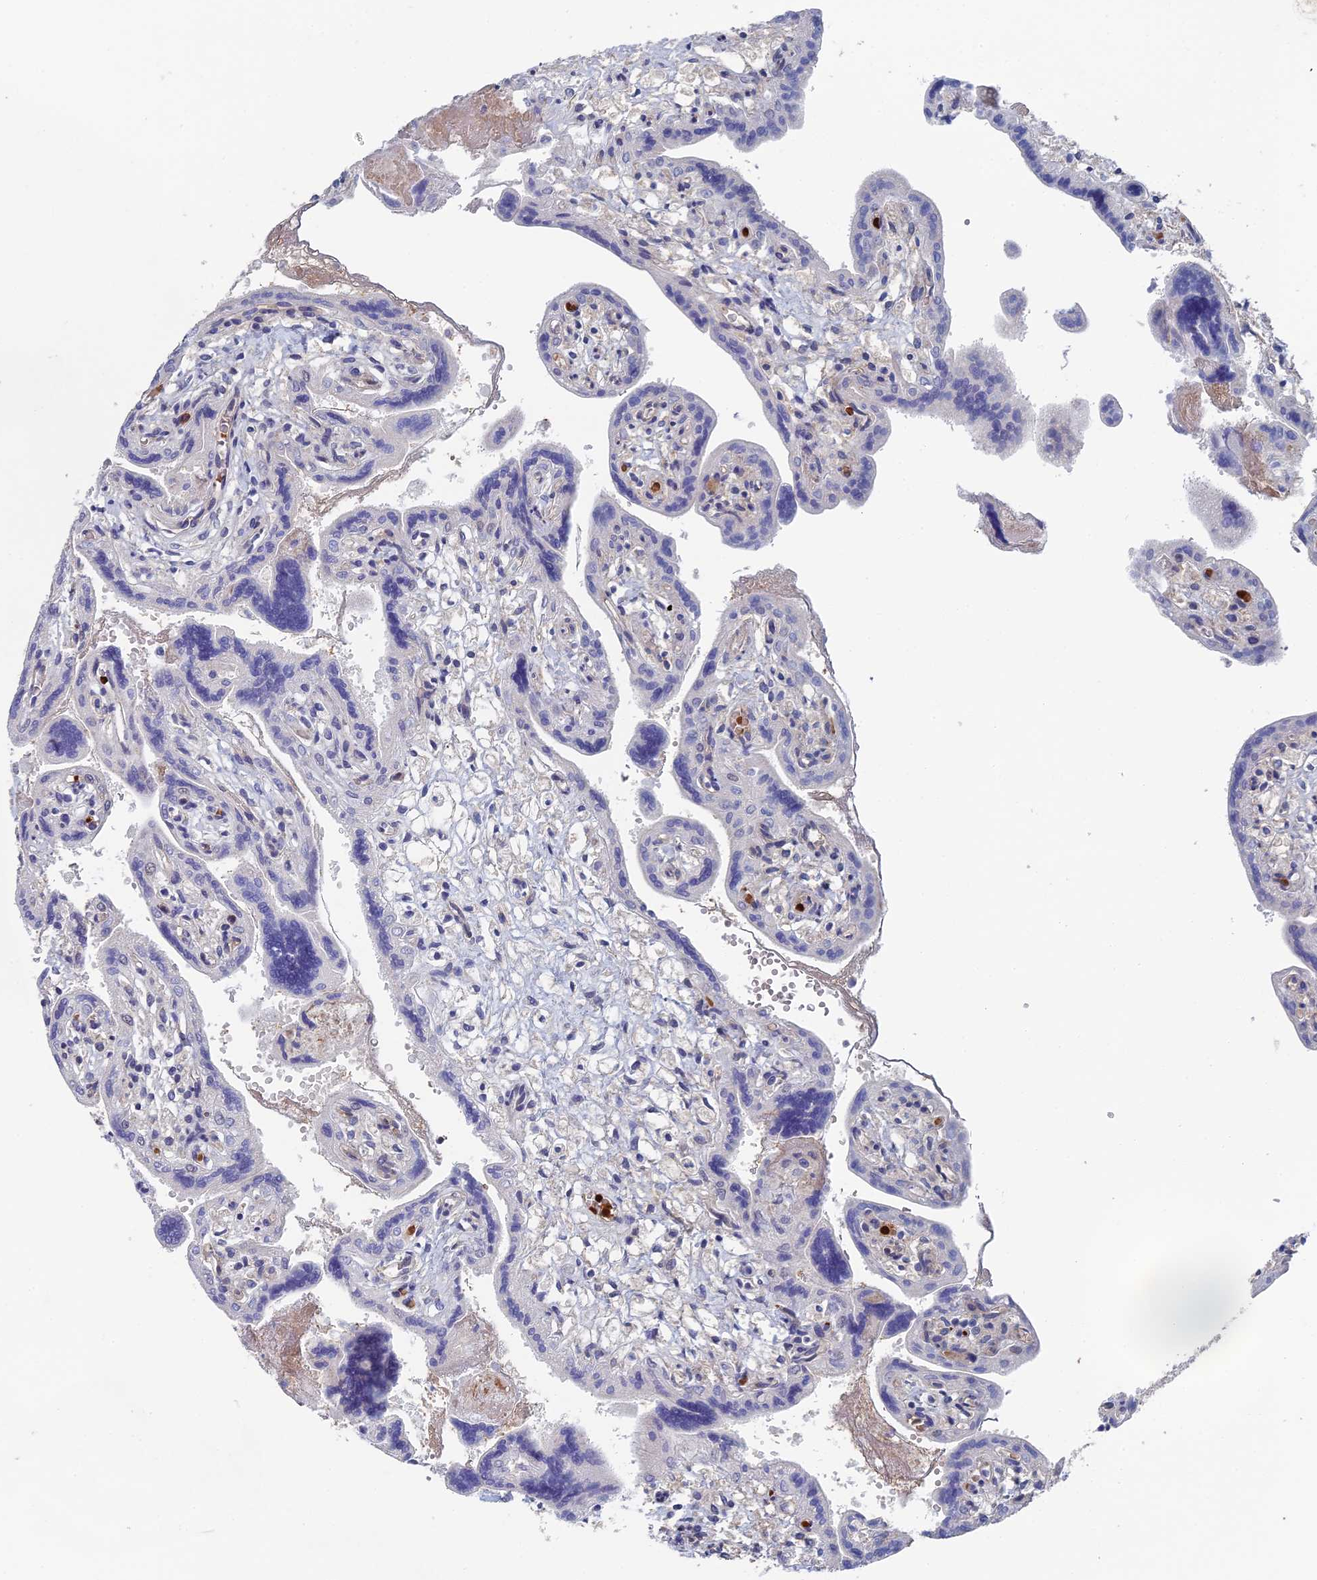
{"staining": {"intensity": "weak", "quantity": "<25%", "location": "nuclear"}, "tissue": "placenta", "cell_type": "Trophoblastic cells", "image_type": "normal", "snomed": [{"axis": "morphology", "description": "Normal tissue, NOS"}, {"axis": "topography", "description": "Placenta"}], "caption": "Protein analysis of benign placenta displays no significant positivity in trophoblastic cells. (Stains: DAB (3,3'-diaminobenzidine) IHC with hematoxylin counter stain, Microscopy: brightfield microscopy at high magnification).", "gene": "ARAP3", "patient": {"sex": "female", "age": 37}}